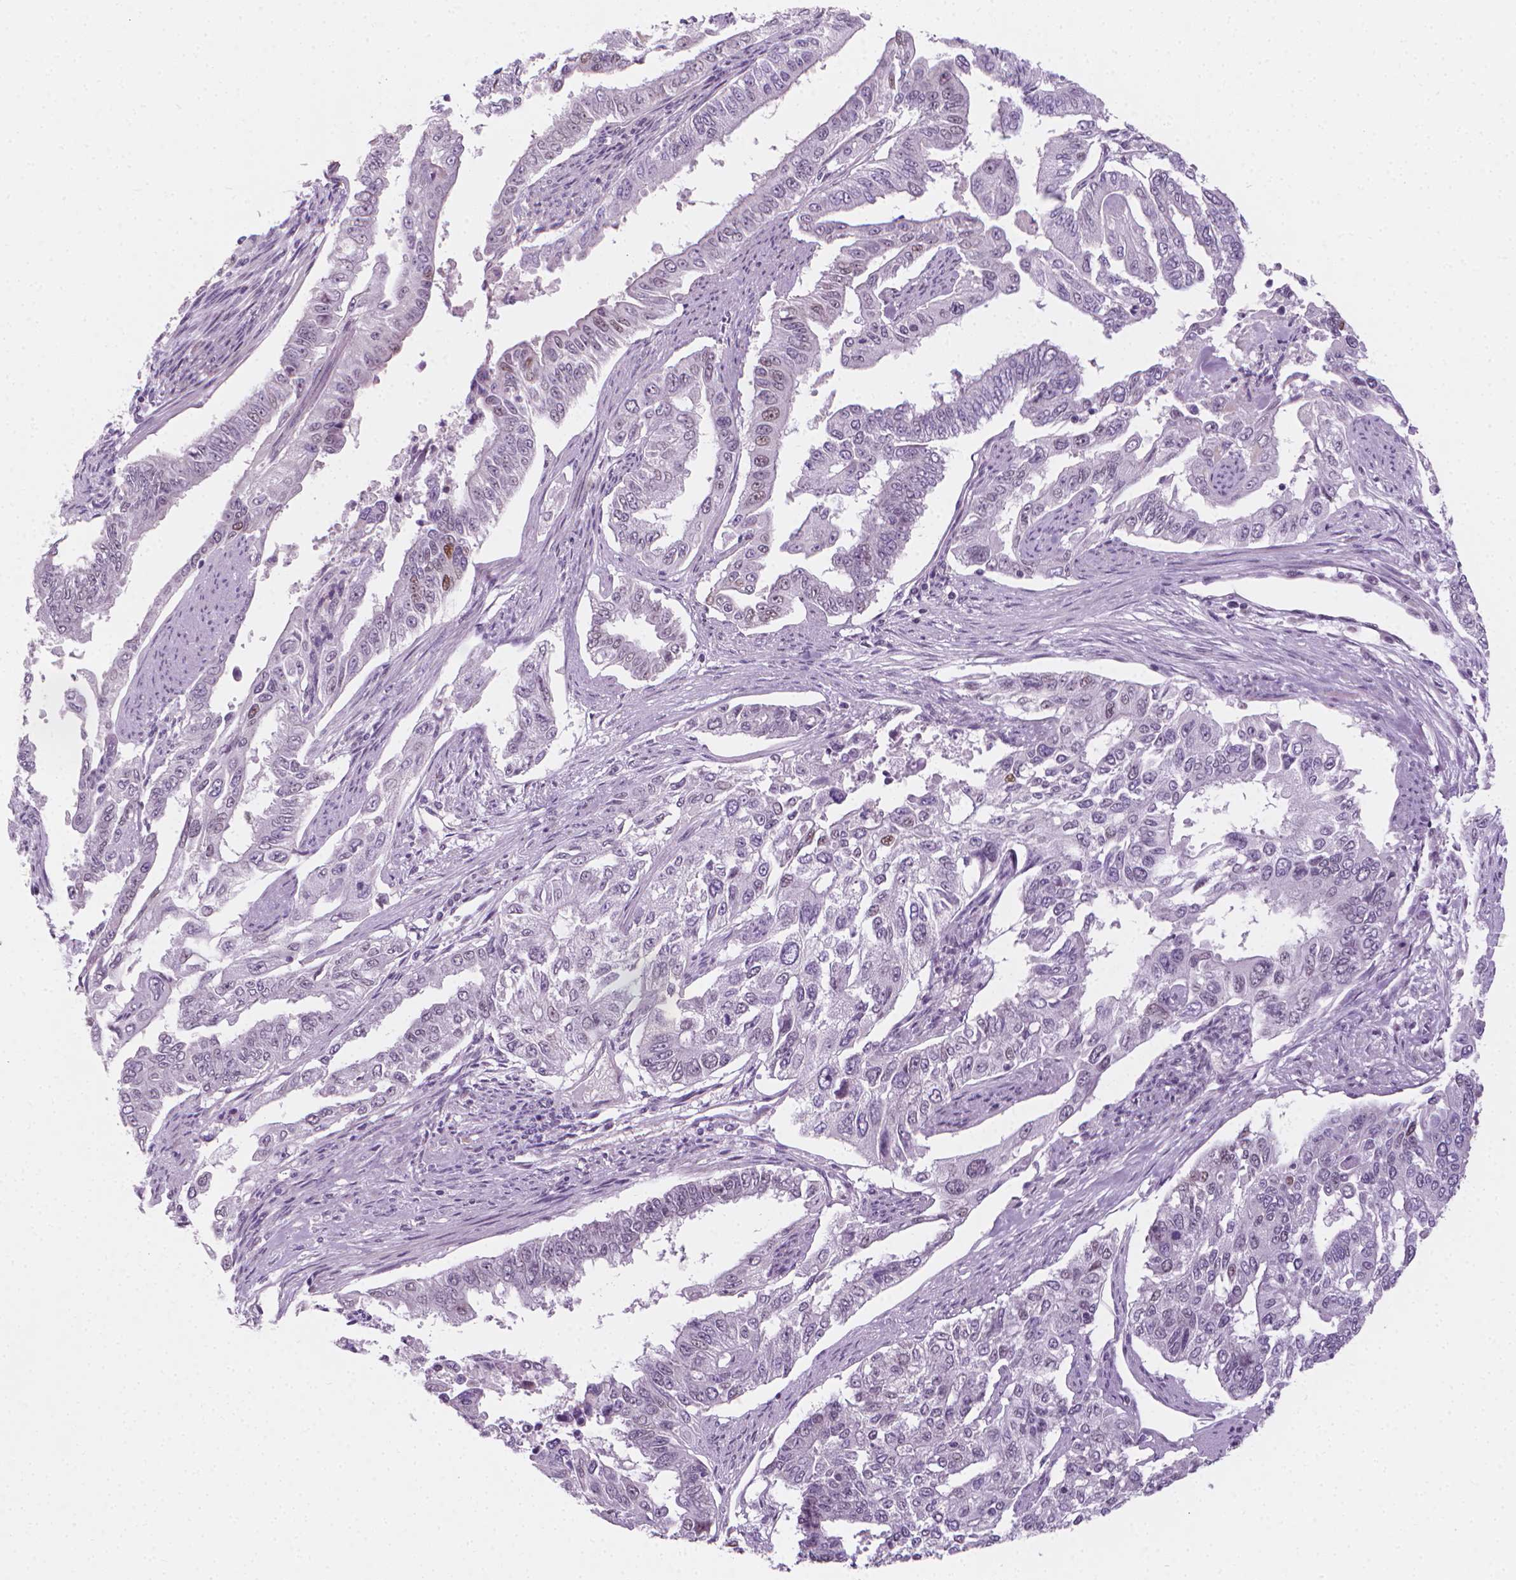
{"staining": {"intensity": "weak", "quantity": "<25%", "location": "nuclear"}, "tissue": "endometrial cancer", "cell_type": "Tumor cells", "image_type": "cancer", "snomed": [{"axis": "morphology", "description": "Adenocarcinoma, NOS"}, {"axis": "topography", "description": "Uterus"}], "caption": "A histopathology image of human endometrial adenocarcinoma is negative for staining in tumor cells.", "gene": "CDKN1C", "patient": {"sex": "female", "age": 59}}